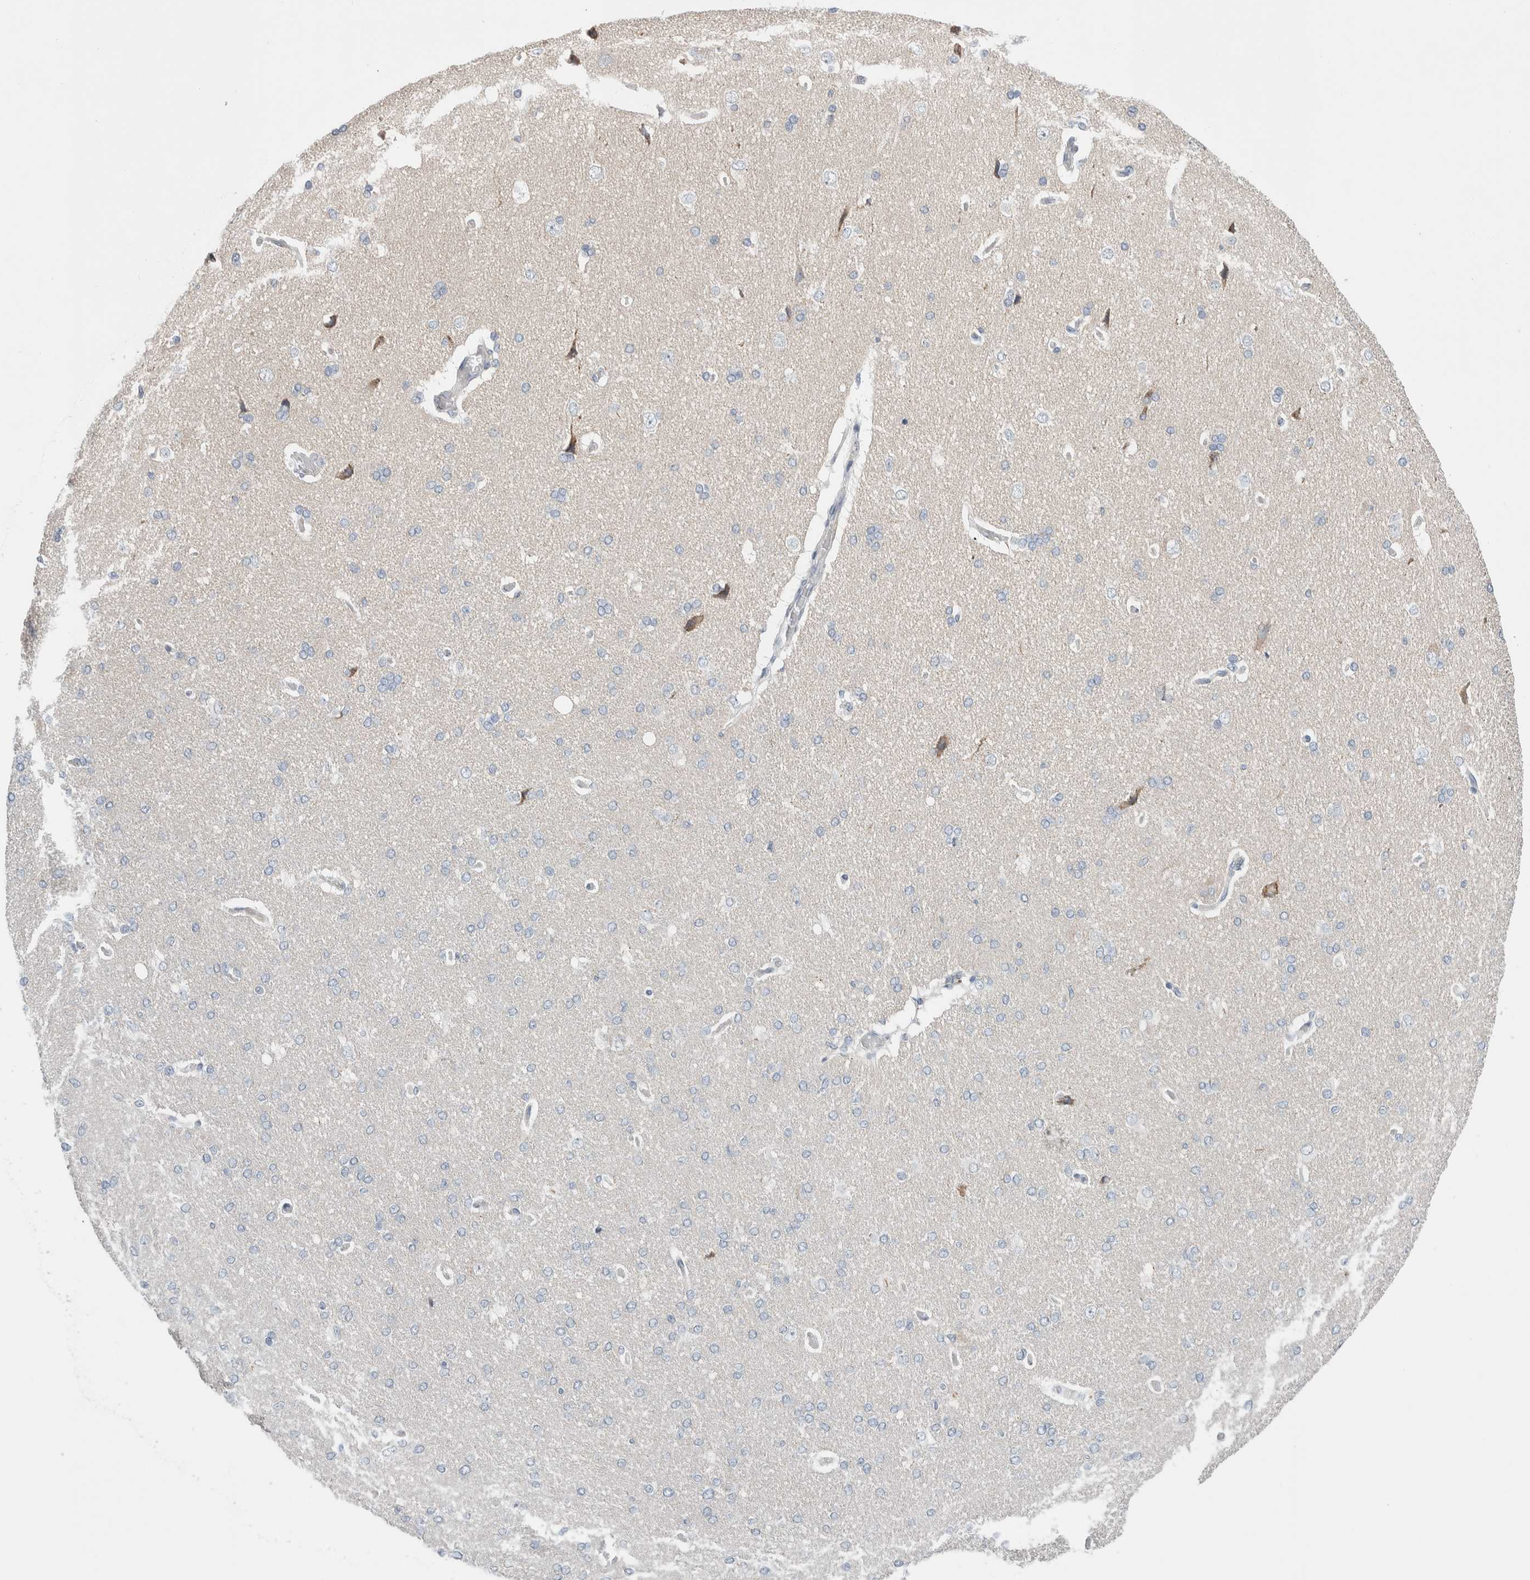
{"staining": {"intensity": "negative", "quantity": "none", "location": "none"}, "tissue": "cerebral cortex", "cell_type": "Endothelial cells", "image_type": "normal", "snomed": [{"axis": "morphology", "description": "Normal tissue, NOS"}, {"axis": "topography", "description": "Cerebral cortex"}], "caption": "DAB immunohistochemical staining of benign cerebral cortex demonstrates no significant staining in endothelial cells.", "gene": "SCN2A", "patient": {"sex": "male", "age": 62}}